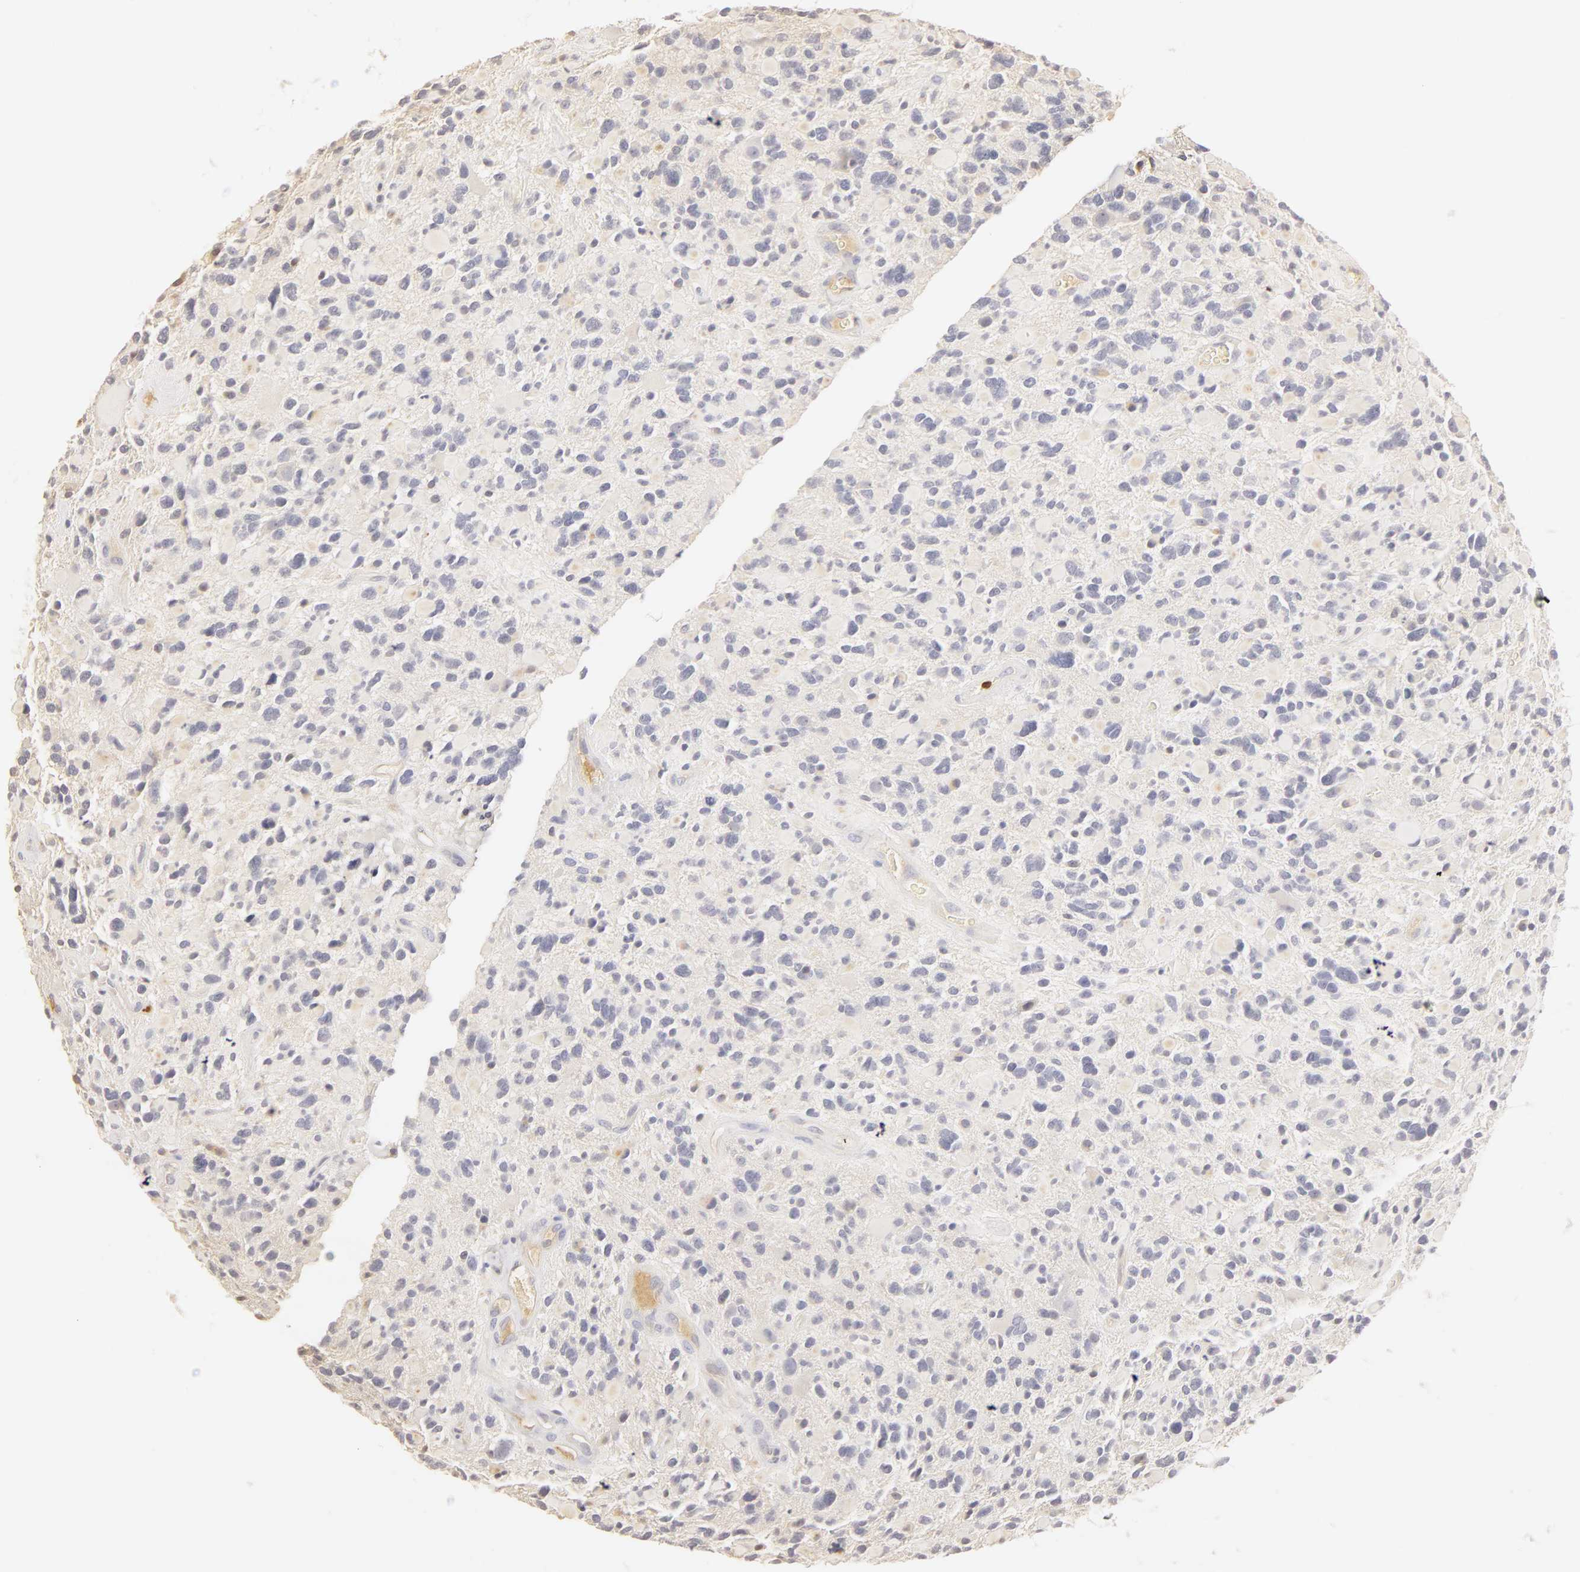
{"staining": {"intensity": "negative", "quantity": "none", "location": "none"}, "tissue": "glioma", "cell_type": "Tumor cells", "image_type": "cancer", "snomed": [{"axis": "morphology", "description": "Glioma, malignant, High grade"}, {"axis": "topography", "description": "Brain"}], "caption": "DAB (3,3'-diaminobenzidine) immunohistochemical staining of human glioma demonstrates no significant positivity in tumor cells.", "gene": "C1R", "patient": {"sex": "female", "age": 37}}